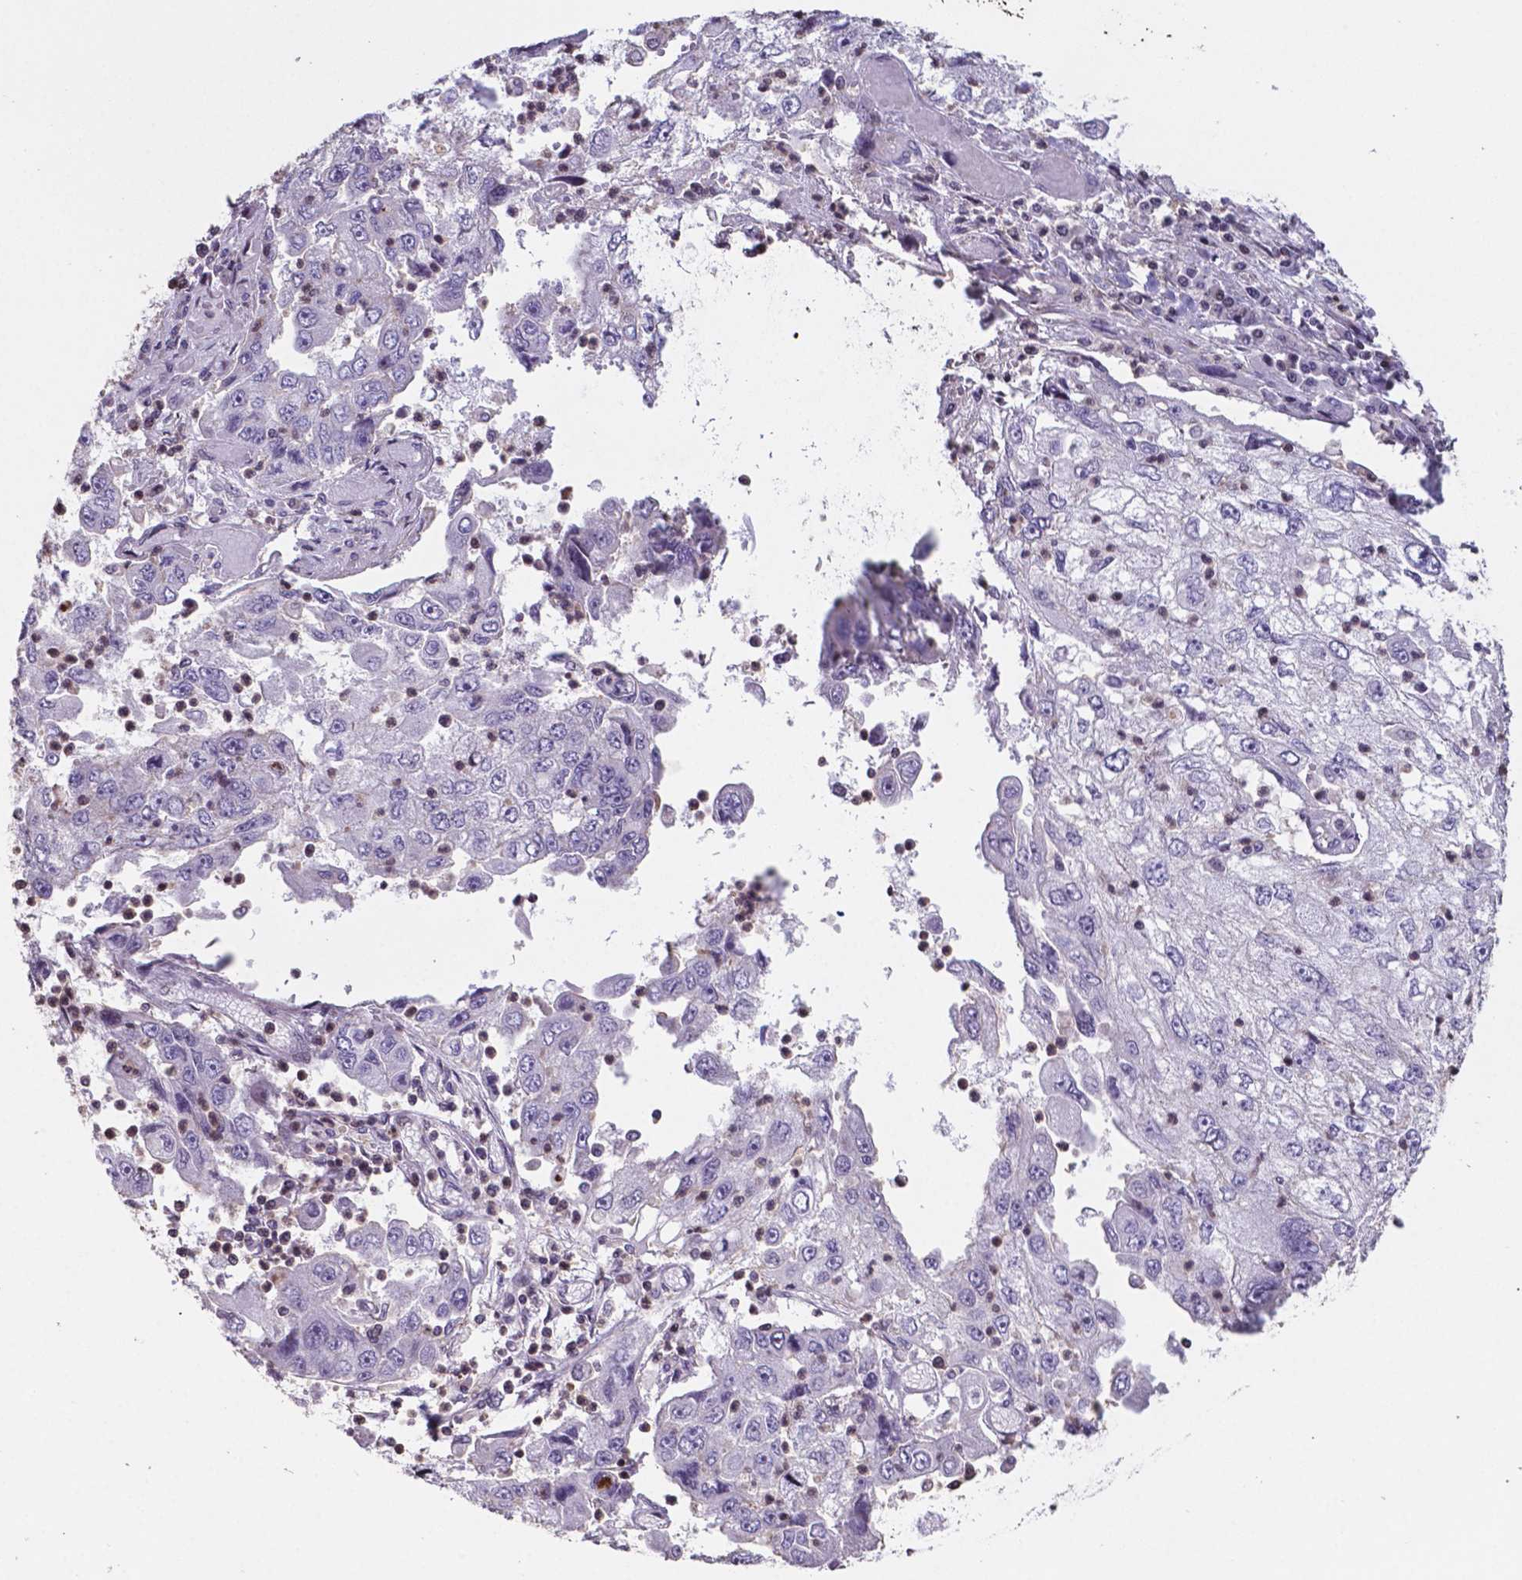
{"staining": {"intensity": "negative", "quantity": "none", "location": "none"}, "tissue": "cervical cancer", "cell_type": "Tumor cells", "image_type": "cancer", "snomed": [{"axis": "morphology", "description": "Squamous cell carcinoma, NOS"}, {"axis": "topography", "description": "Cervix"}], "caption": "Squamous cell carcinoma (cervical) stained for a protein using IHC displays no staining tumor cells.", "gene": "MLC1", "patient": {"sex": "female", "age": 36}}